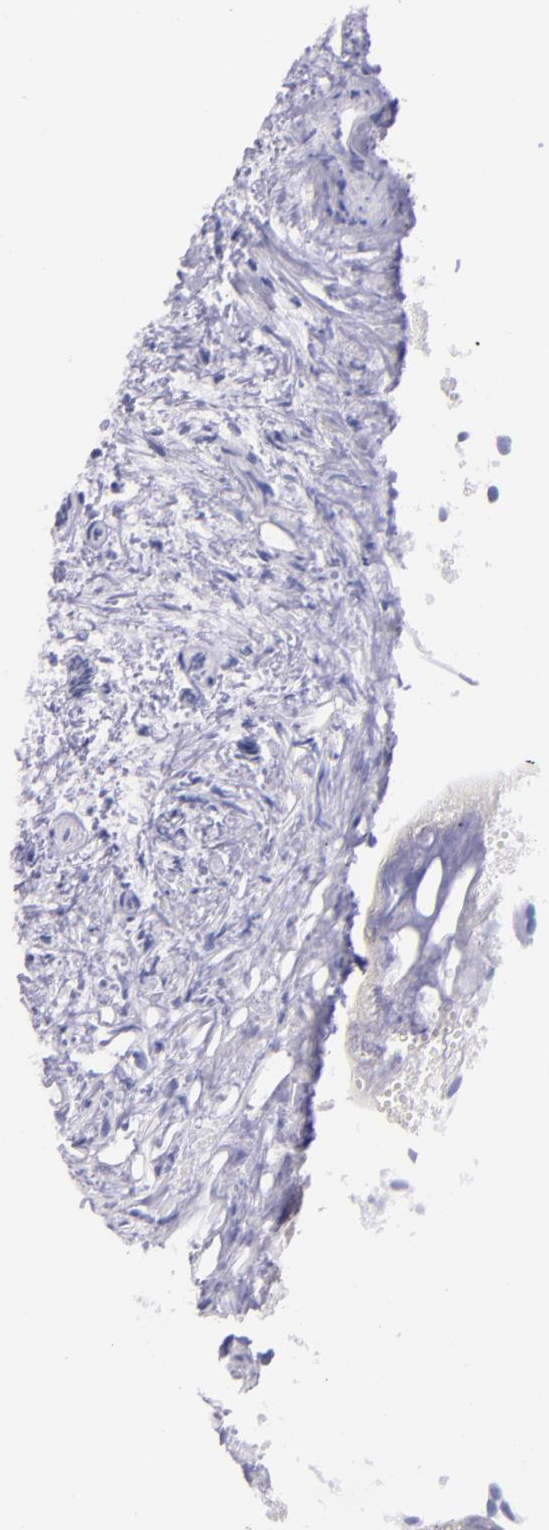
{"staining": {"intensity": "negative", "quantity": "none", "location": "none"}, "tissue": "urothelial cancer", "cell_type": "Tumor cells", "image_type": "cancer", "snomed": [{"axis": "morphology", "description": "Urothelial carcinoma, Low grade"}, {"axis": "topography", "description": "Urinary bladder"}], "caption": "The immunohistochemistry micrograph has no significant positivity in tumor cells of urothelial carcinoma (low-grade) tissue.", "gene": "SFTPA2", "patient": {"sex": "male", "age": 84}}